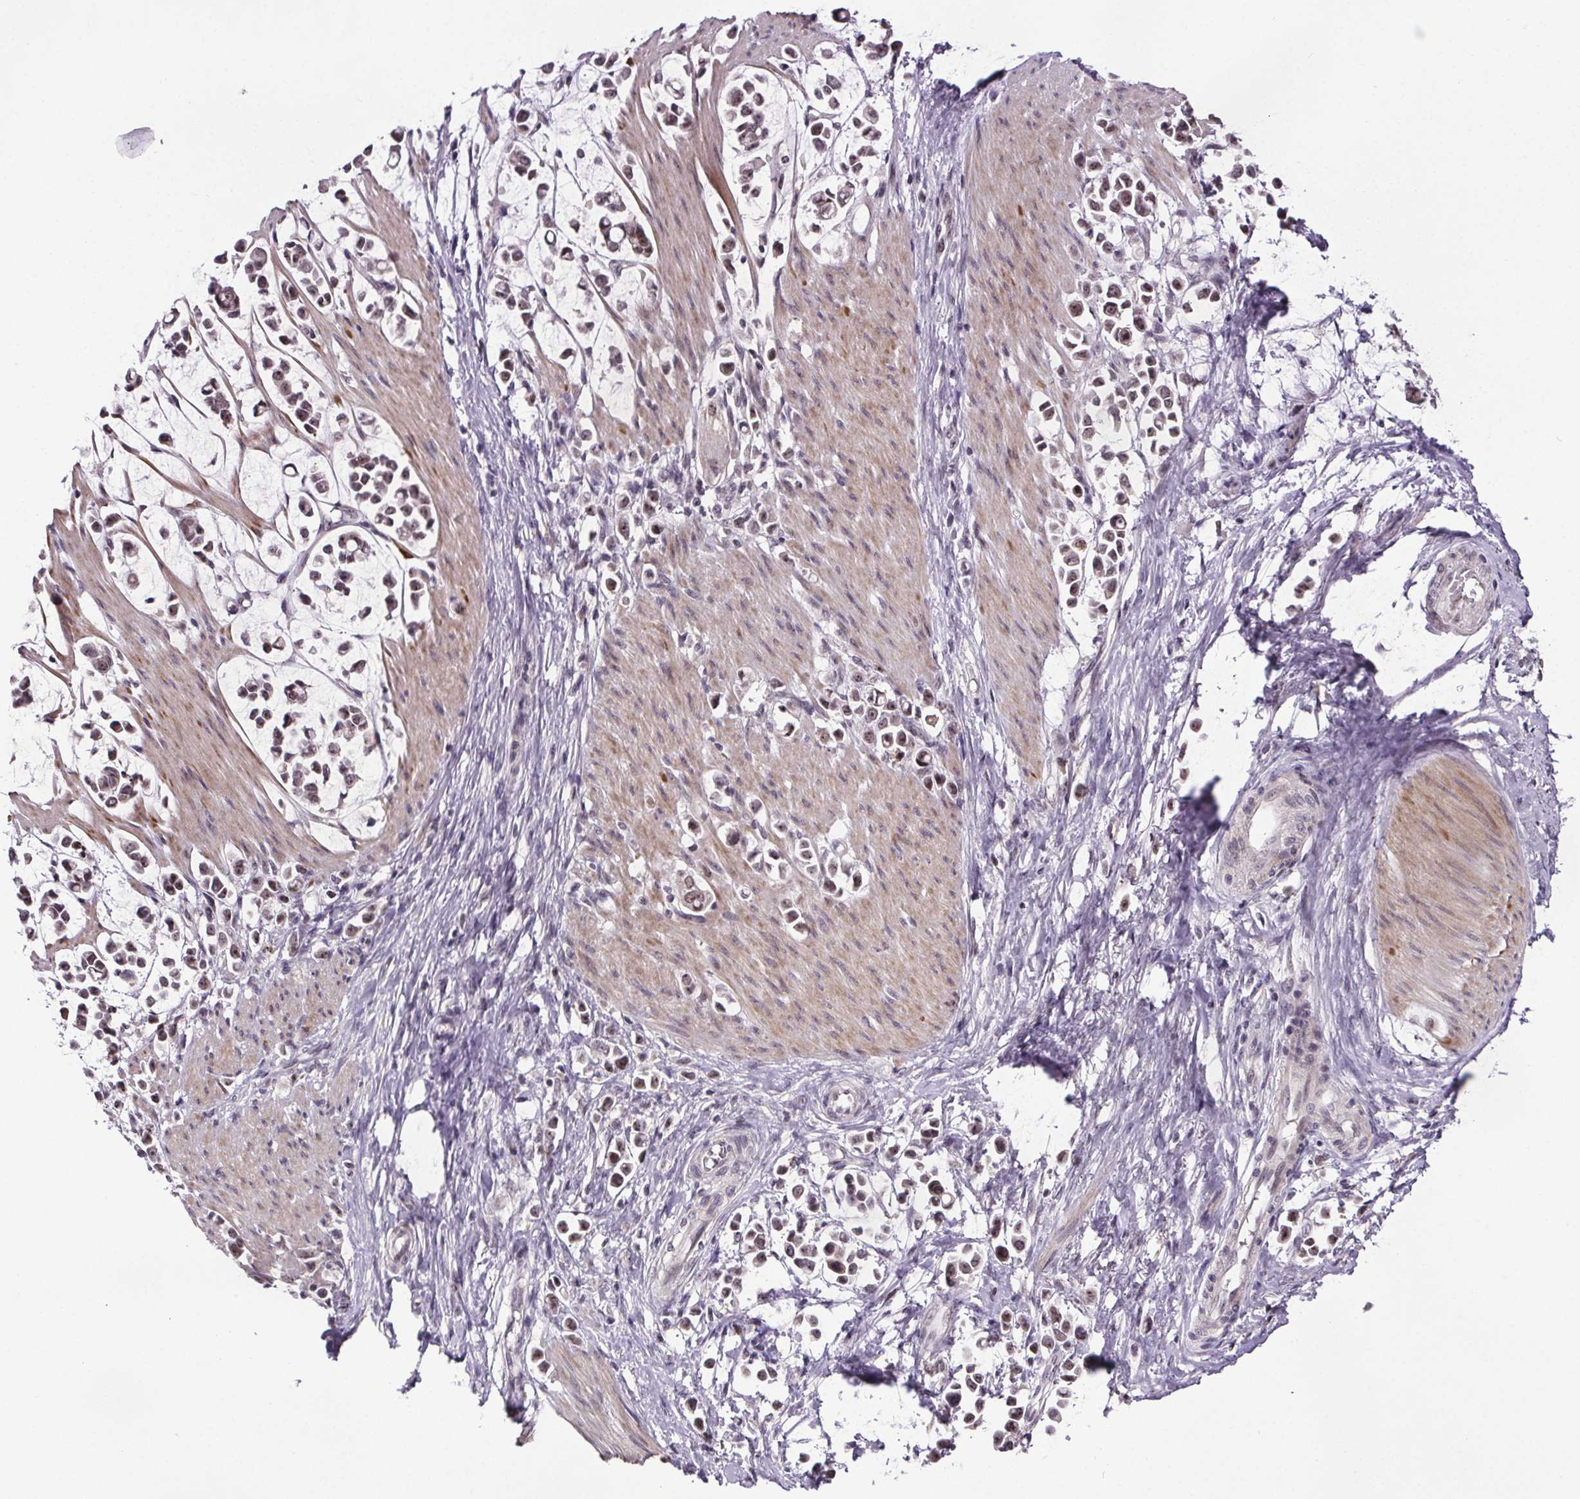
{"staining": {"intensity": "weak", "quantity": ">75%", "location": "nuclear"}, "tissue": "stomach cancer", "cell_type": "Tumor cells", "image_type": "cancer", "snomed": [{"axis": "morphology", "description": "Adenocarcinoma, NOS"}, {"axis": "topography", "description": "Stomach"}], "caption": "Immunohistochemical staining of stomach cancer displays weak nuclear protein positivity in about >75% of tumor cells.", "gene": "ATMIN", "patient": {"sex": "male", "age": 82}}